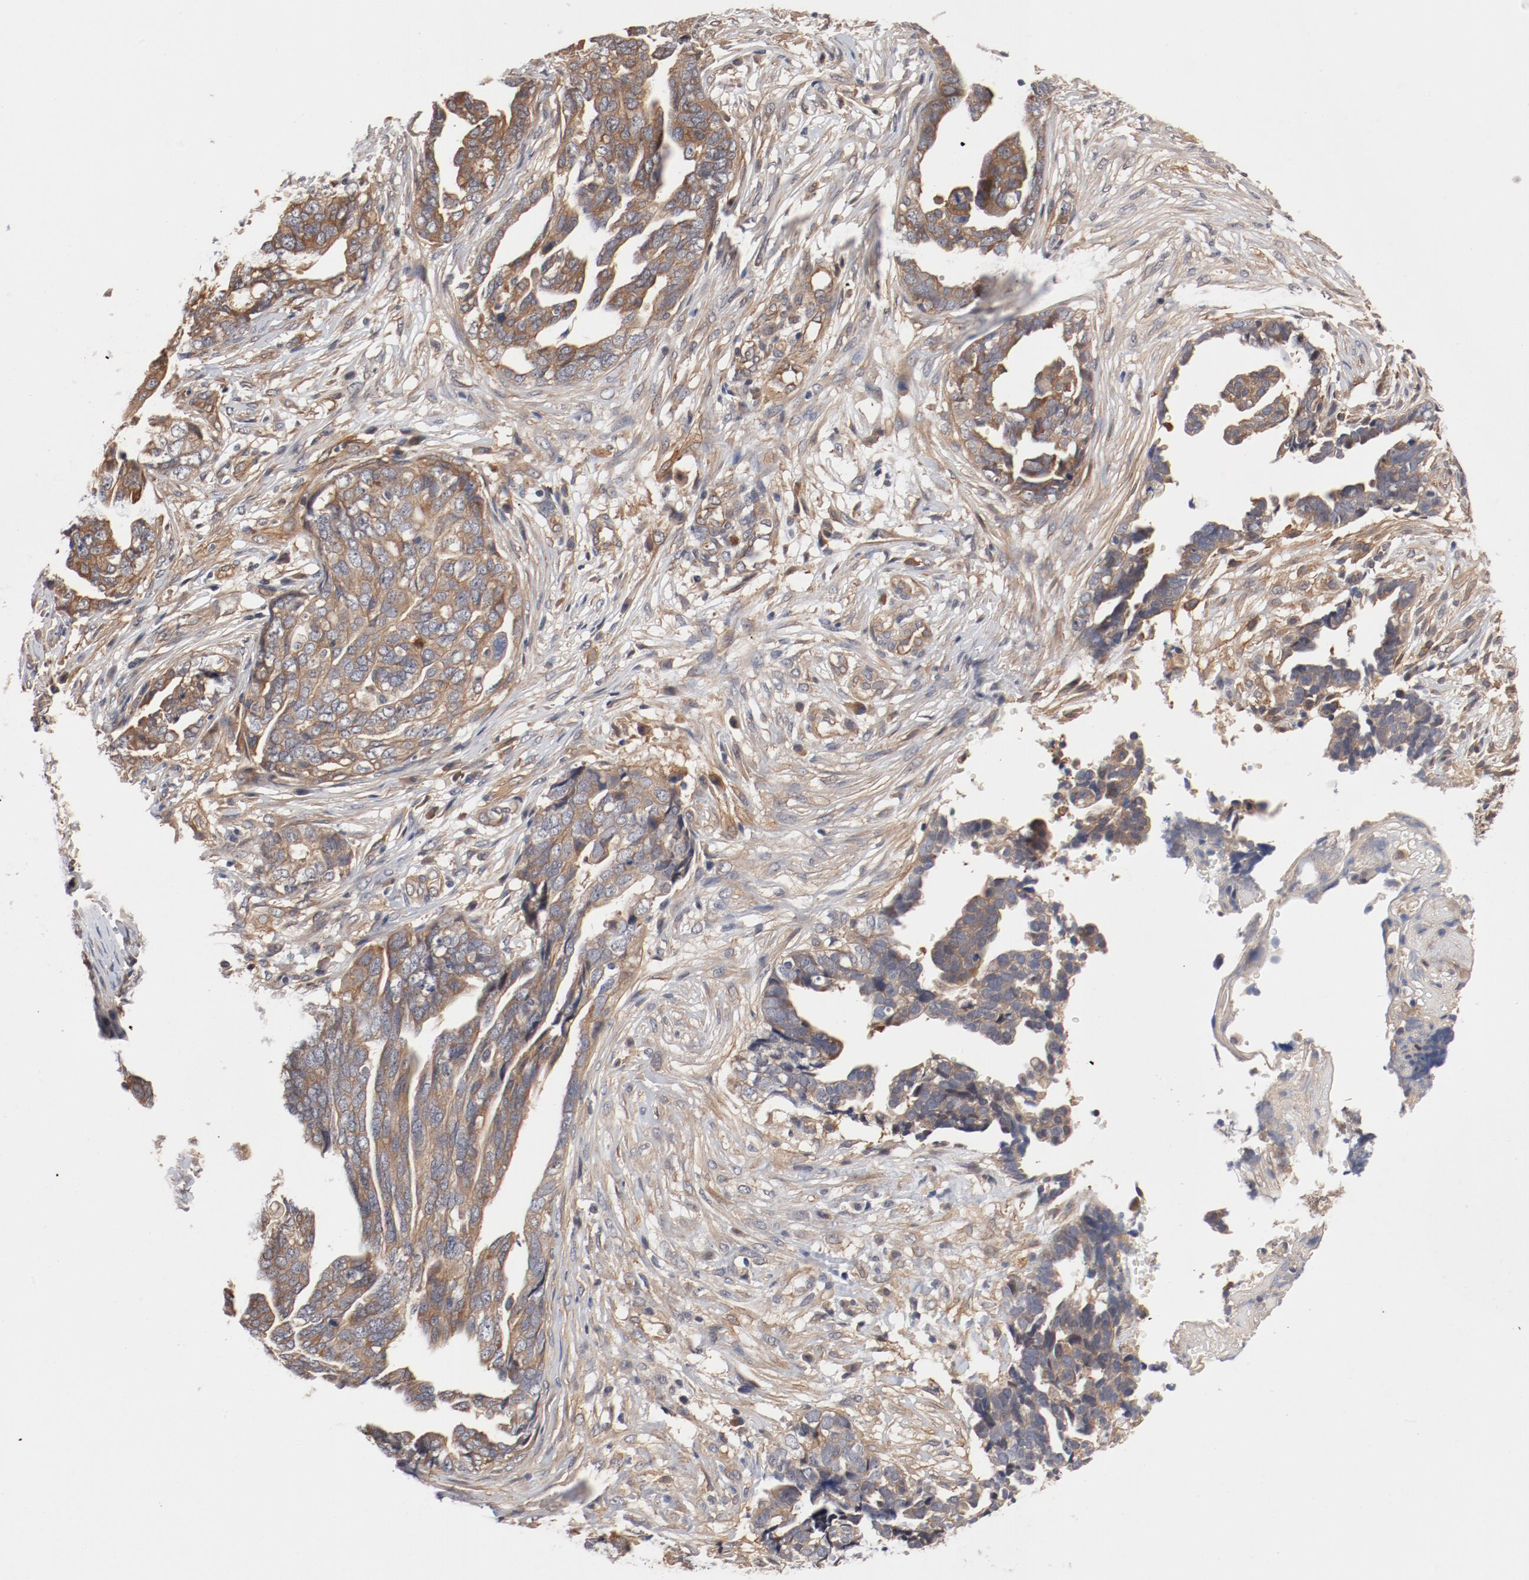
{"staining": {"intensity": "weak", "quantity": ">75%", "location": "cytoplasmic/membranous"}, "tissue": "ovarian cancer", "cell_type": "Tumor cells", "image_type": "cancer", "snomed": [{"axis": "morphology", "description": "Normal tissue, NOS"}, {"axis": "morphology", "description": "Cystadenocarcinoma, serous, NOS"}, {"axis": "topography", "description": "Fallopian tube"}, {"axis": "topography", "description": "Ovary"}], "caption": "This histopathology image demonstrates immunohistochemistry (IHC) staining of ovarian cancer (serous cystadenocarcinoma), with low weak cytoplasmic/membranous expression in approximately >75% of tumor cells.", "gene": "PITPNM2", "patient": {"sex": "female", "age": 56}}